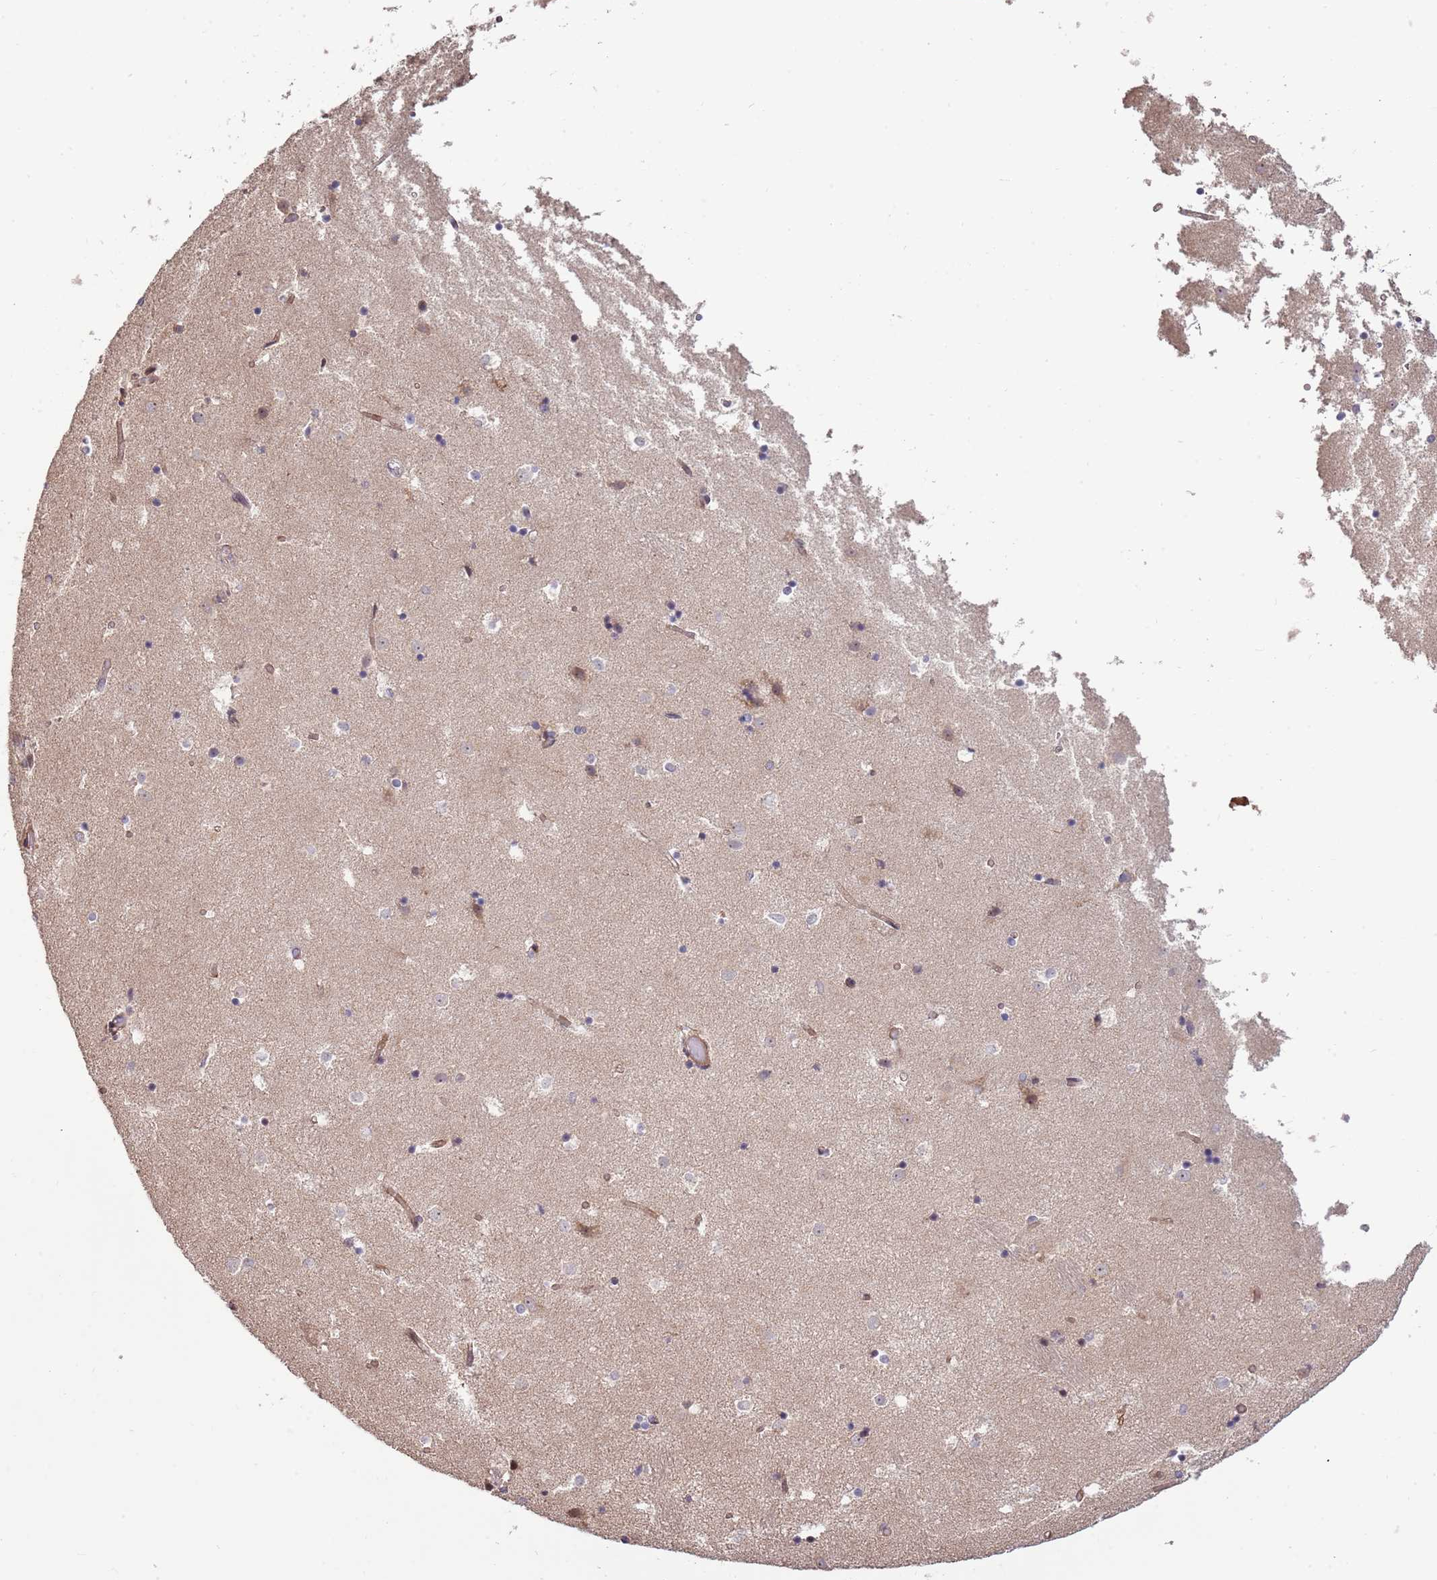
{"staining": {"intensity": "weak", "quantity": "<25%", "location": "cytoplasmic/membranous,nuclear"}, "tissue": "caudate", "cell_type": "Glial cells", "image_type": "normal", "snomed": [{"axis": "morphology", "description": "Normal tissue, NOS"}, {"axis": "topography", "description": "Lateral ventricle wall"}], "caption": "A high-resolution micrograph shows immunohistochemistry (IHC) staining of unremarkable caudate, which demonstrates no significant expression in glial cells.", "gene": "SYNDIG1L", "patient": {"sex": "female", "age": 52}}